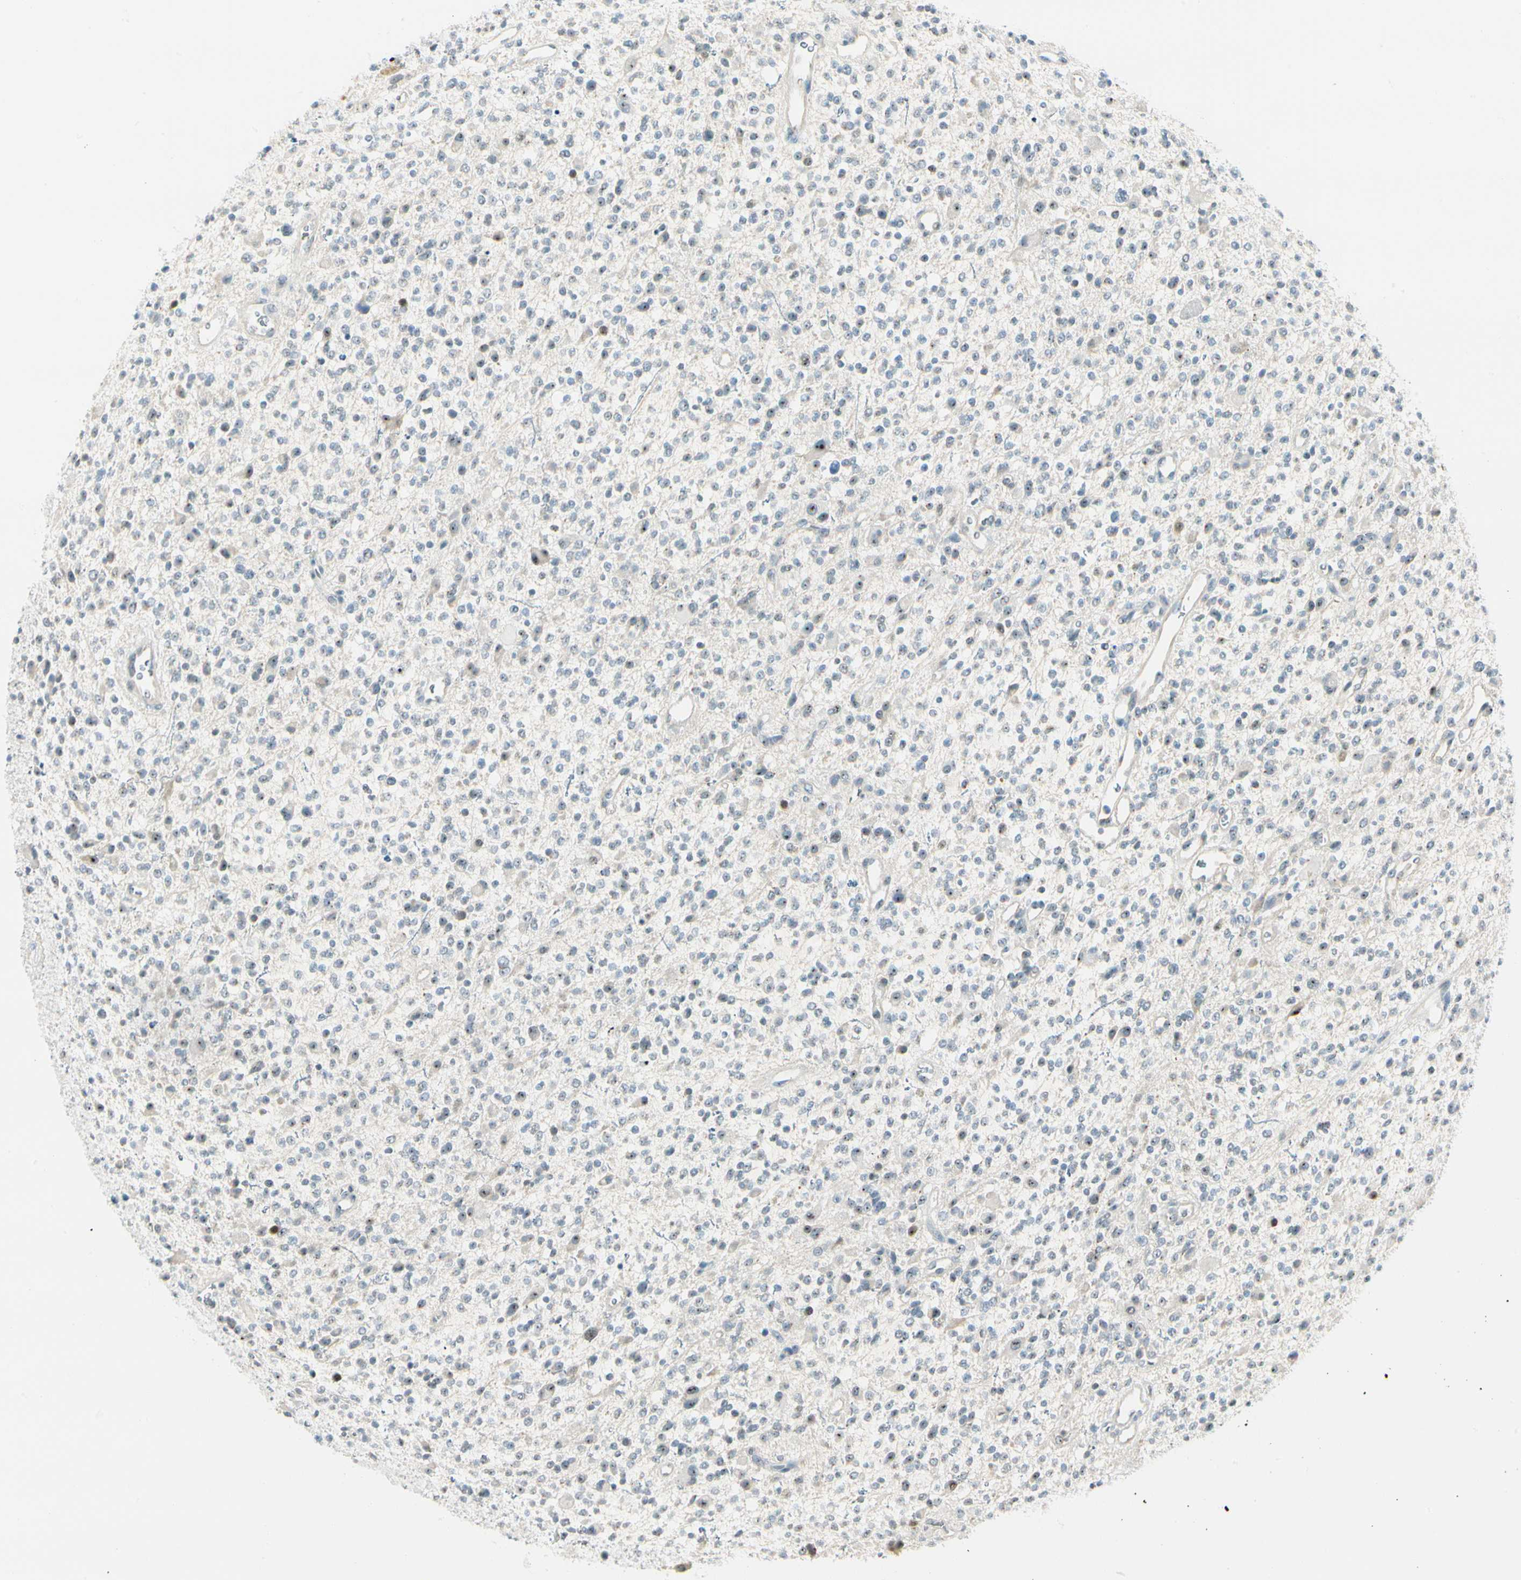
{"staining": {"intensity": "weak", "quantity": "25%-75%", "location": "nuclear"}, "tissue": "glioma", "cell_type": "Tumor cells", "image_type": "cancer", "snomed": [{"axis": "morphology", "description": "Glioma, malignant, High grade"}, {"axis": "topography", "description": "Brain"}], "caption": "The immunohistochemical stain highlights weak nuclear positivity in tumor cells of glioma tissue.", "gene": "ZSCAN1", "patient": {"sex": "male", "age": 48}}